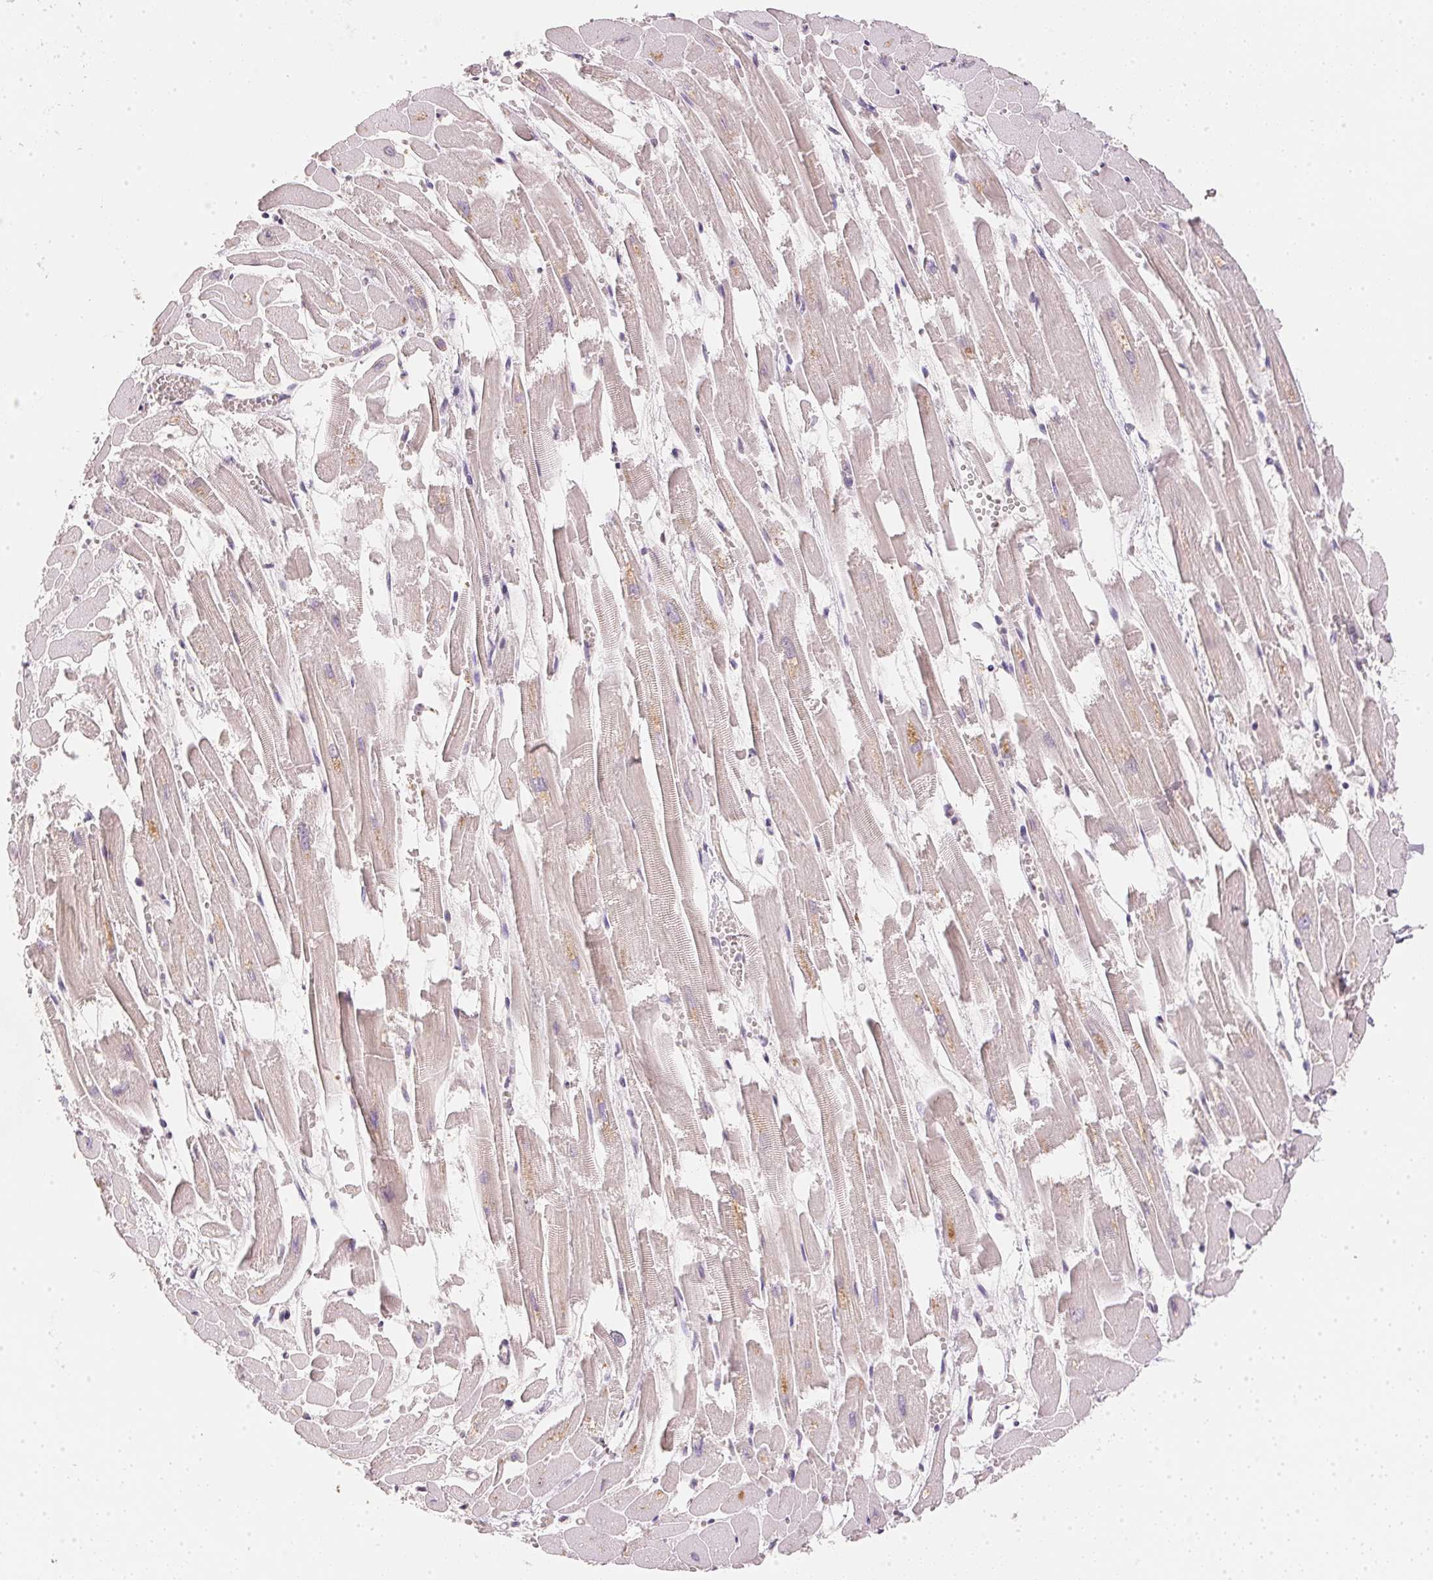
{"staining": {"intensity": "weak", "quantity": "<25%", "location": "cytoplasmic/membranous"}, "tissue": "heart muscle", "cell_type": "Cardiomyocytes", "image_type": "normal", "snomed": [{"axis": "morphology", "description": "Normal tissue, NOS"}, {"axis": "topography", "description": "Heart"}], "caption": "Immunohistochemistry (IHC) image of benign heart muscle: human heart muscle stained with DAB (3,3'-diaminobenzidine) demonstrates no significant protein staining in cardiomyocytes. The staining was performed using DAB to visualize the protein expression in brown, while the nuclei were stained in blue with hematoxylin (Magnification: 20x).", "gene": "DHCR24", "patient": {"sex": "female", "age": 52}}